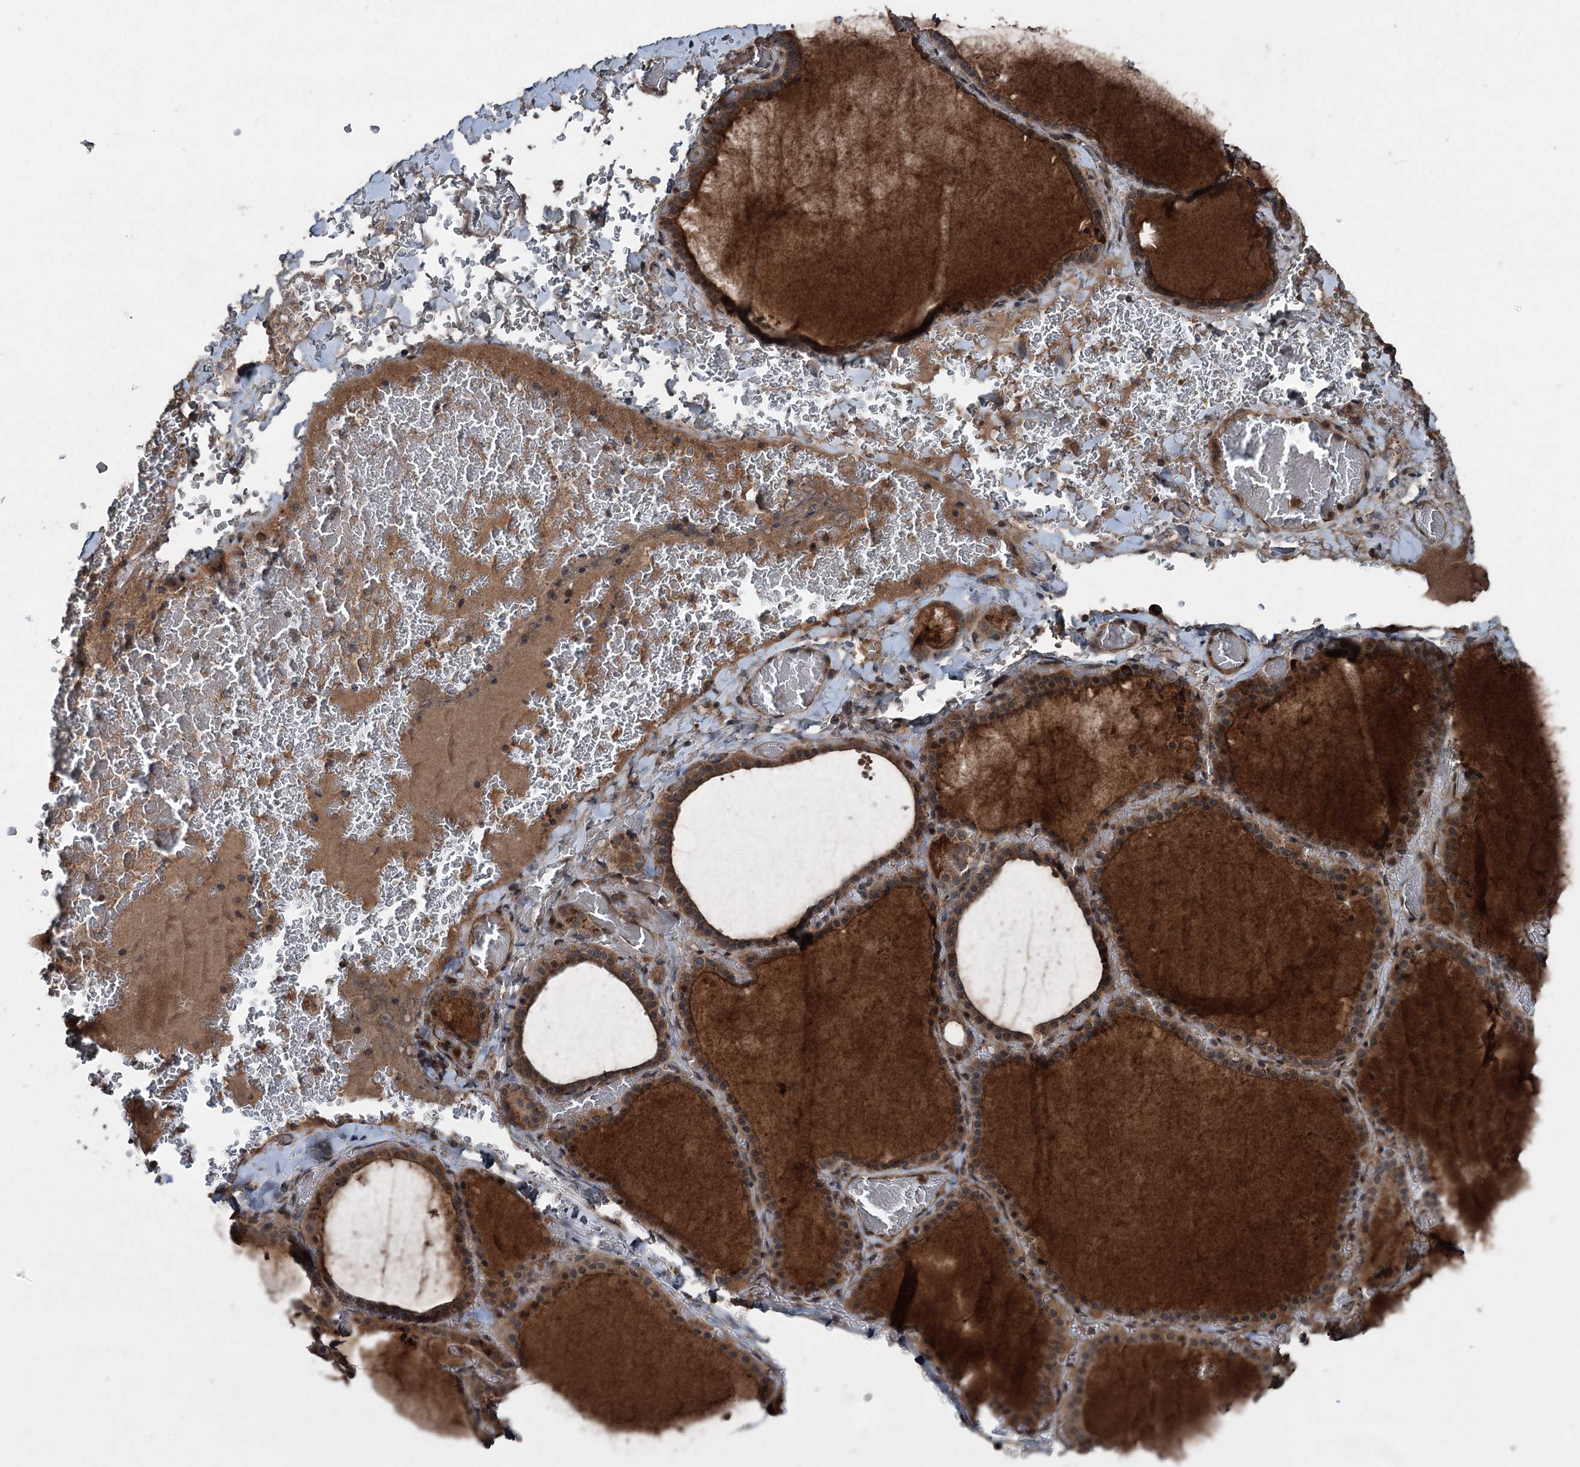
{"staining": {"intensity": "moderate", "quantity": ">75%", "location": "cytoplasmic/membranous"}, "tissue": "thyroid gland", "cell_type": "Glandular cells", "image_type": "normal", "snomed": [{"axis": "morphology", "description": "Normal tissue, NOS"}, {"axis": "topography", "description": "Thyroid gland"}], "caption": "A photomicrograph of human thyroid gland stained for a protein demonstrates moderate cytoplasmic/membranous brown staining in glandular cells.", "gene": "ALAS1", "patient": {"sex": "female", "age": 39}}